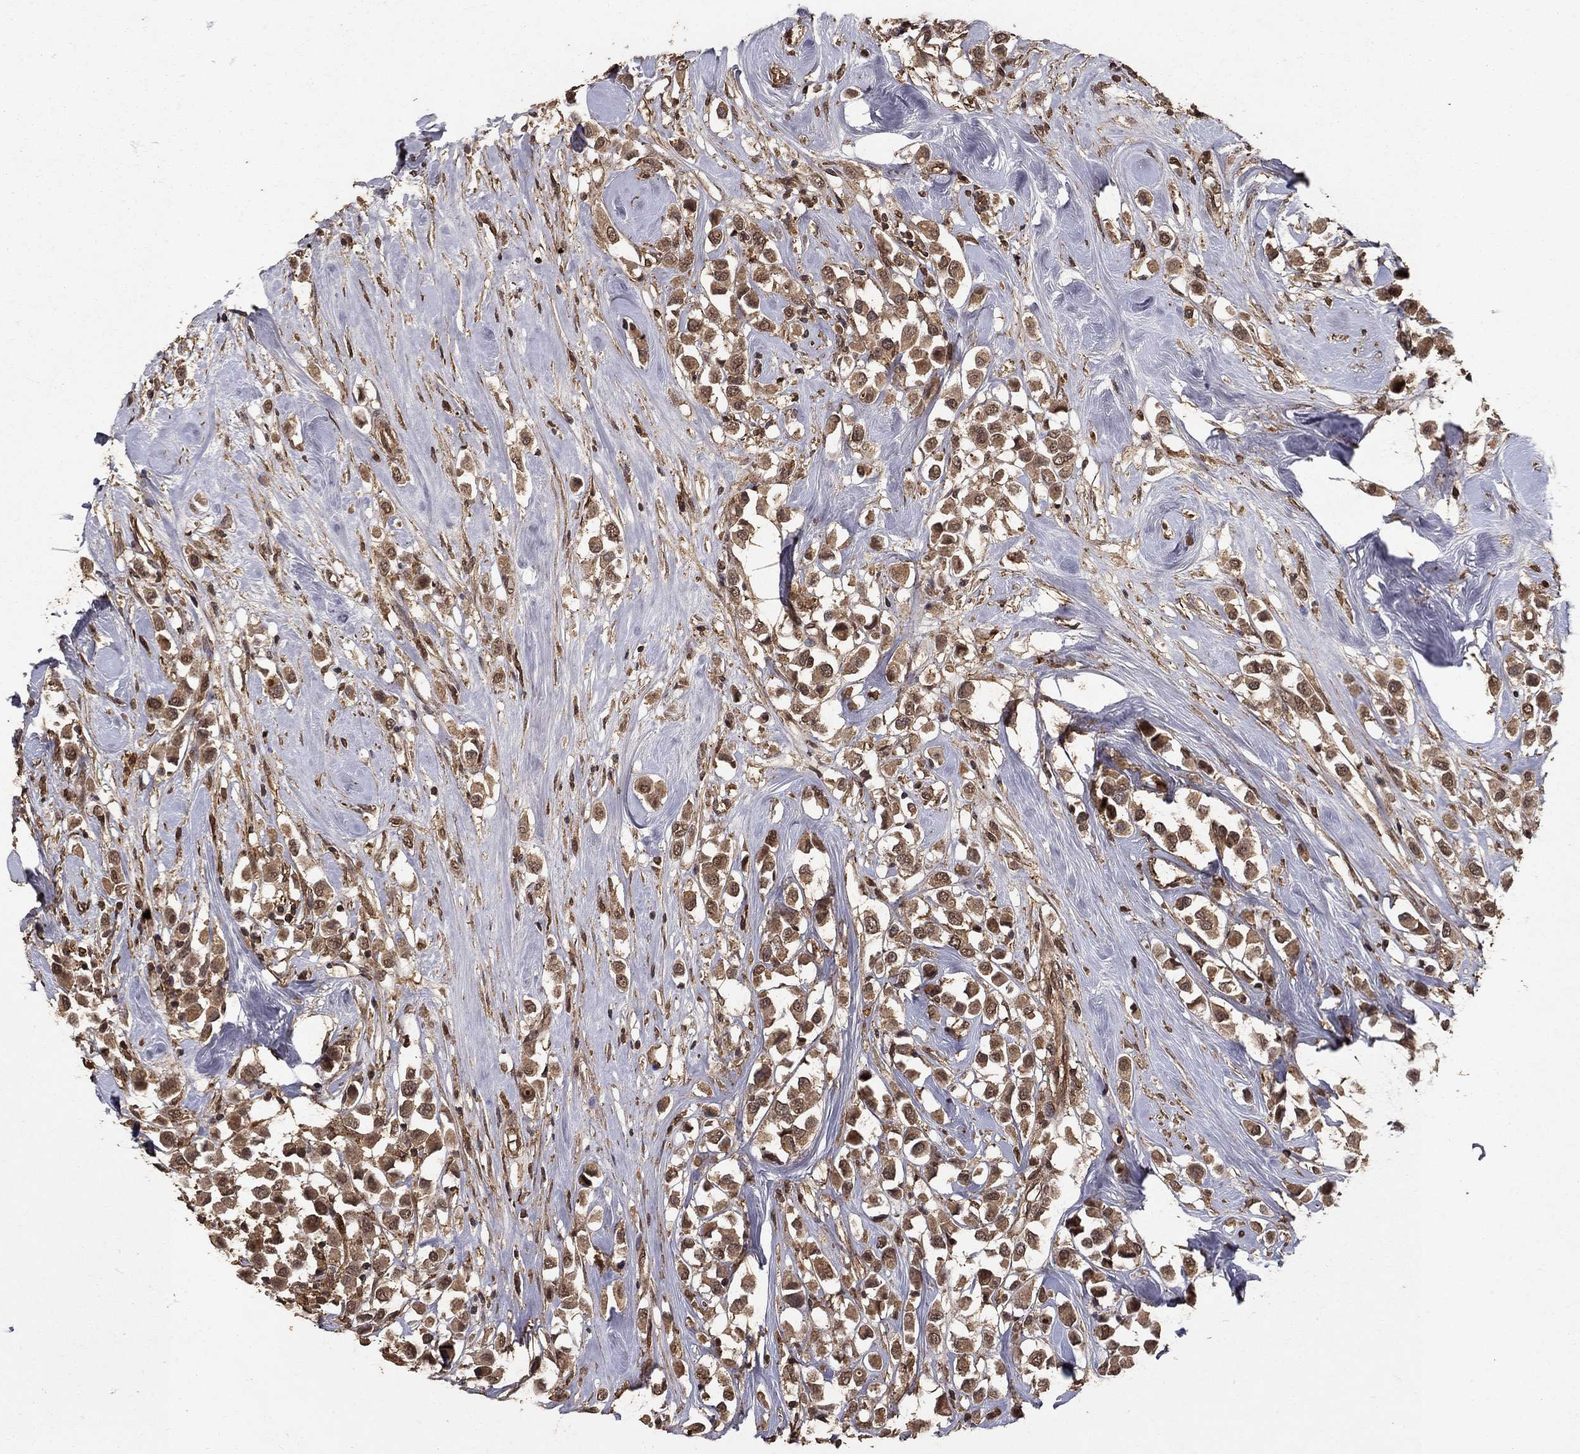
{"staining": {"intensity": "moderate", "quantity": ">75%", "location": "cytoplasmic/membranous"}, "tissue": "breast cancer", "cell_type": "Tumor cells", "image_type": "cancer", "snomed": [{"axis": "morphology", "description": "Duct carcinoma"}, {"axis": "topography", "description": "Breast"}], "caption": "A brown stain highlights moderate cytoplasmic/membranous expression of a protein in human breast cancer tumor cells.", "gene": "PRDM1", "patient": {"sex": "female", "age": 61}}